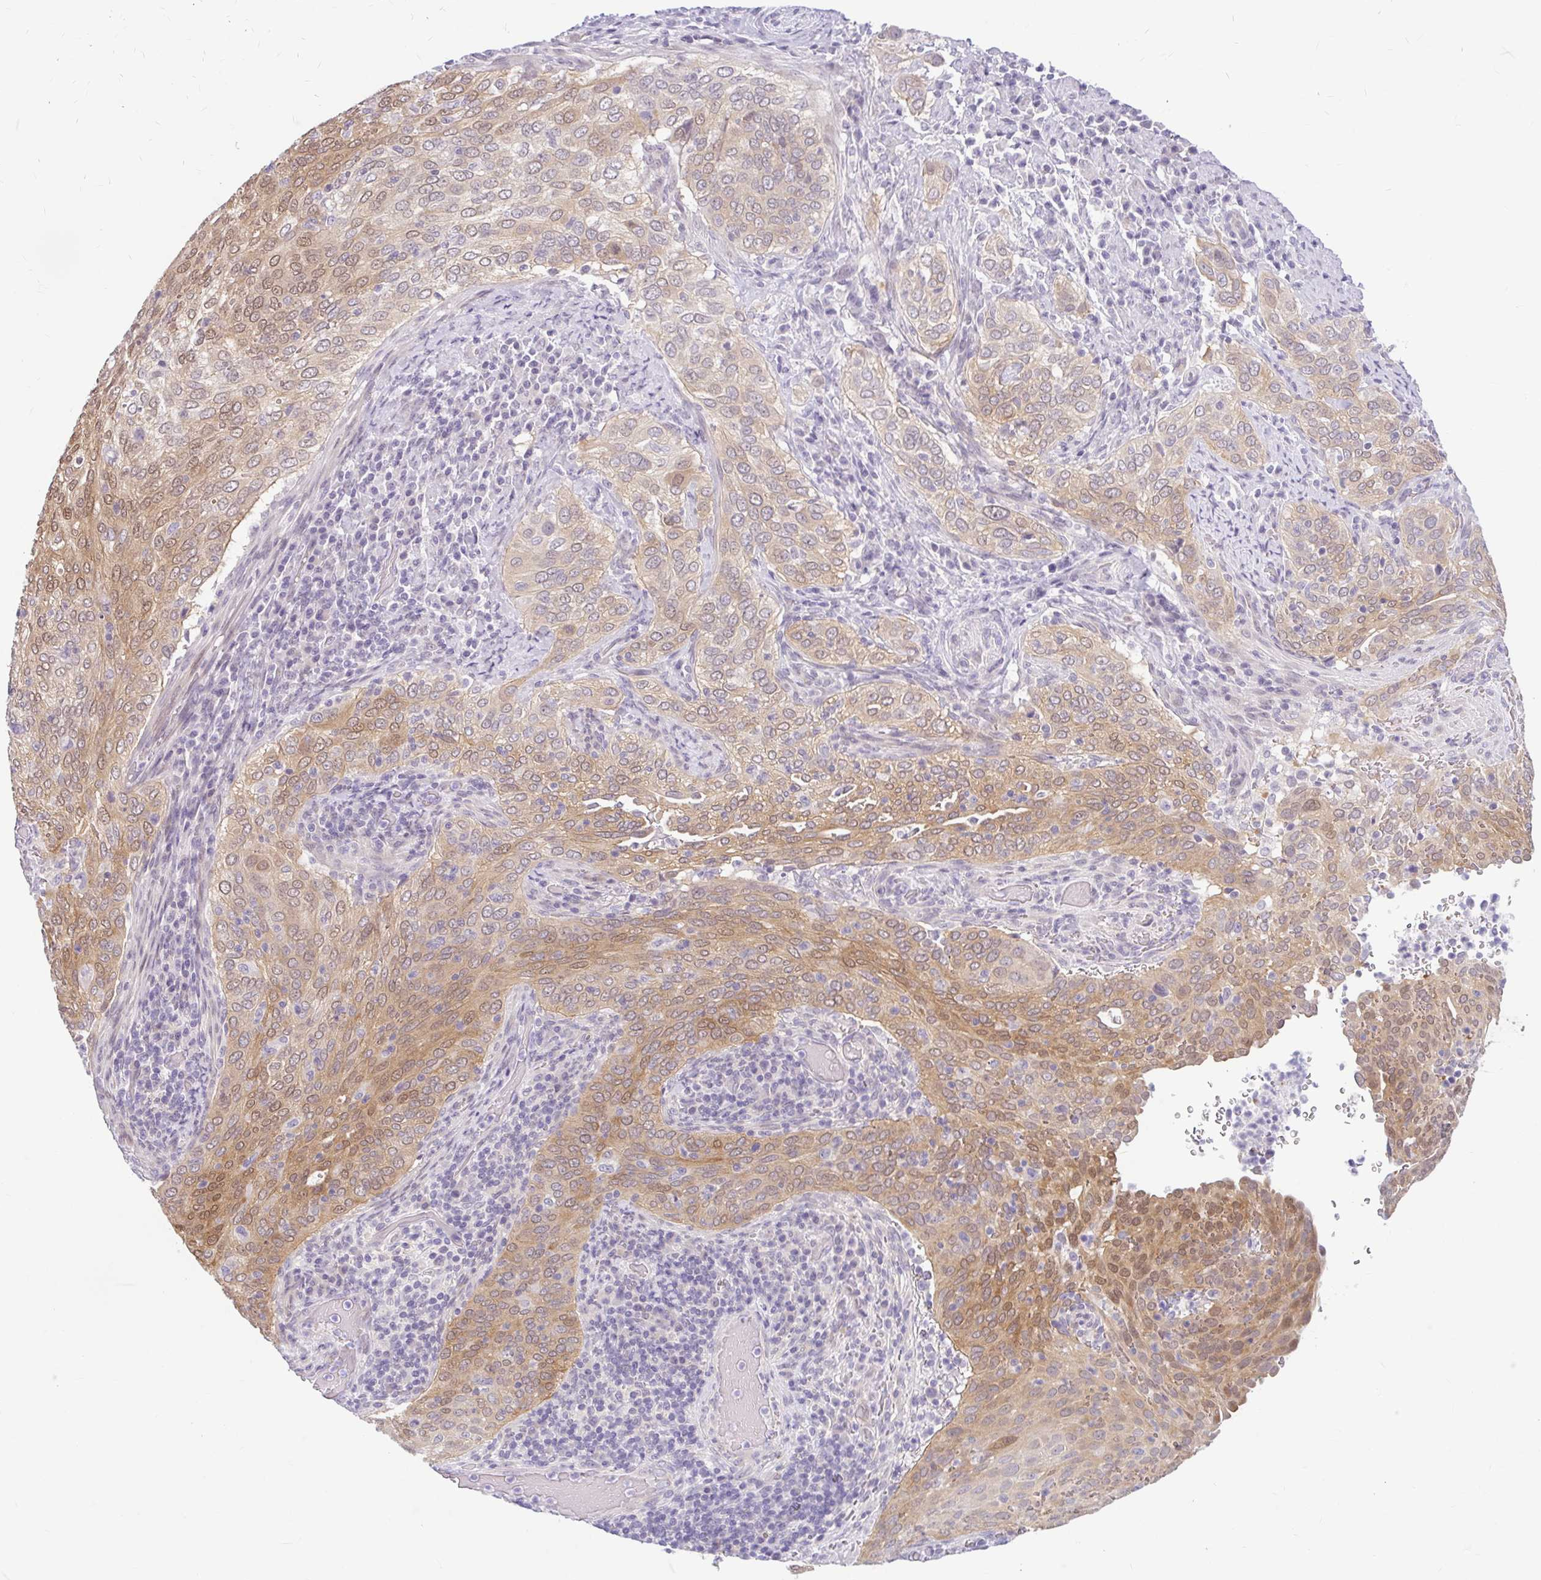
{"staining": {"intensity": "moderate", "quantity": "25%-75%", "location": "cytoplasmic/membranous,nuclear"}, "tissue": "cervical cancer", "cell_type": "Tumor cells", "image_type": "cancer", "snomed": [{"axis": "morphology", "description": "Squamous cell carcinoma, NOS"}, {"axis": "topography", "description": "Cervix"}], "caption": "This is an image of IHC staining of cervical cancer (squamous cell carcinoma), which shows moderate staining in the cytoplasmic/membranous and nuclear of tumor cells.", "gene": "FAM153A", "patient": {"sex": "female", "age": 38}}